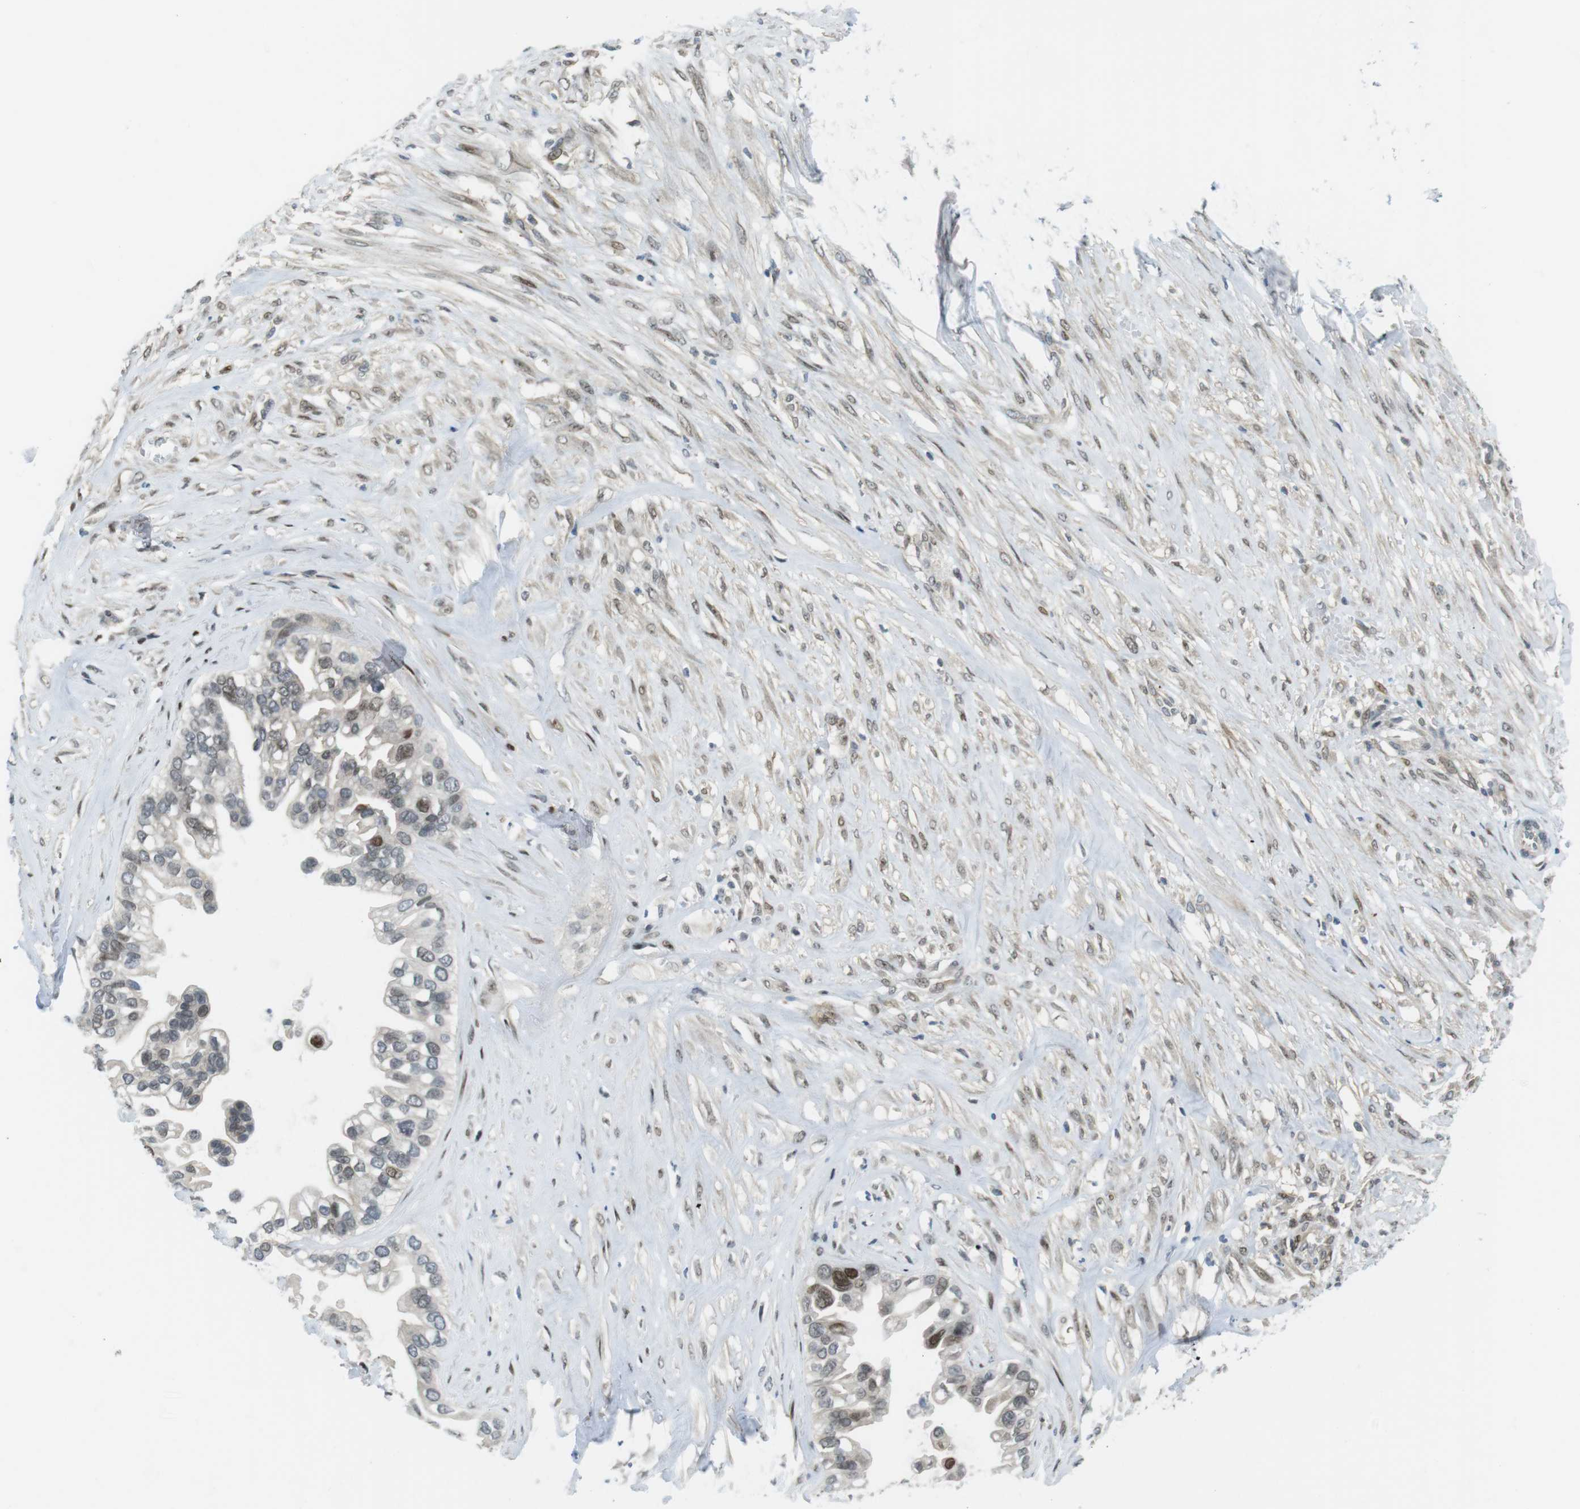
{"staining": {"intensity": "moderate", "quantity": "<25%", "location": "nuclear"}, "tissue": "ovarian cancer", "cell_type": "Tumor cells", "image_type": "cancer", "snomed": [{"axis": "morphology", "description": "Cystadenocarcinoma, mucinous, NOS"}, {"axis": "topography", "description": "Ovary"}], "caption": "A micrograph of ovarian mucinous cystadenocarcinoma stained for a protein reveals moderate nuclear brown staining in tumor cells.", "gene": "RCC1", "patient": {"sex": "female", "age": 80}}